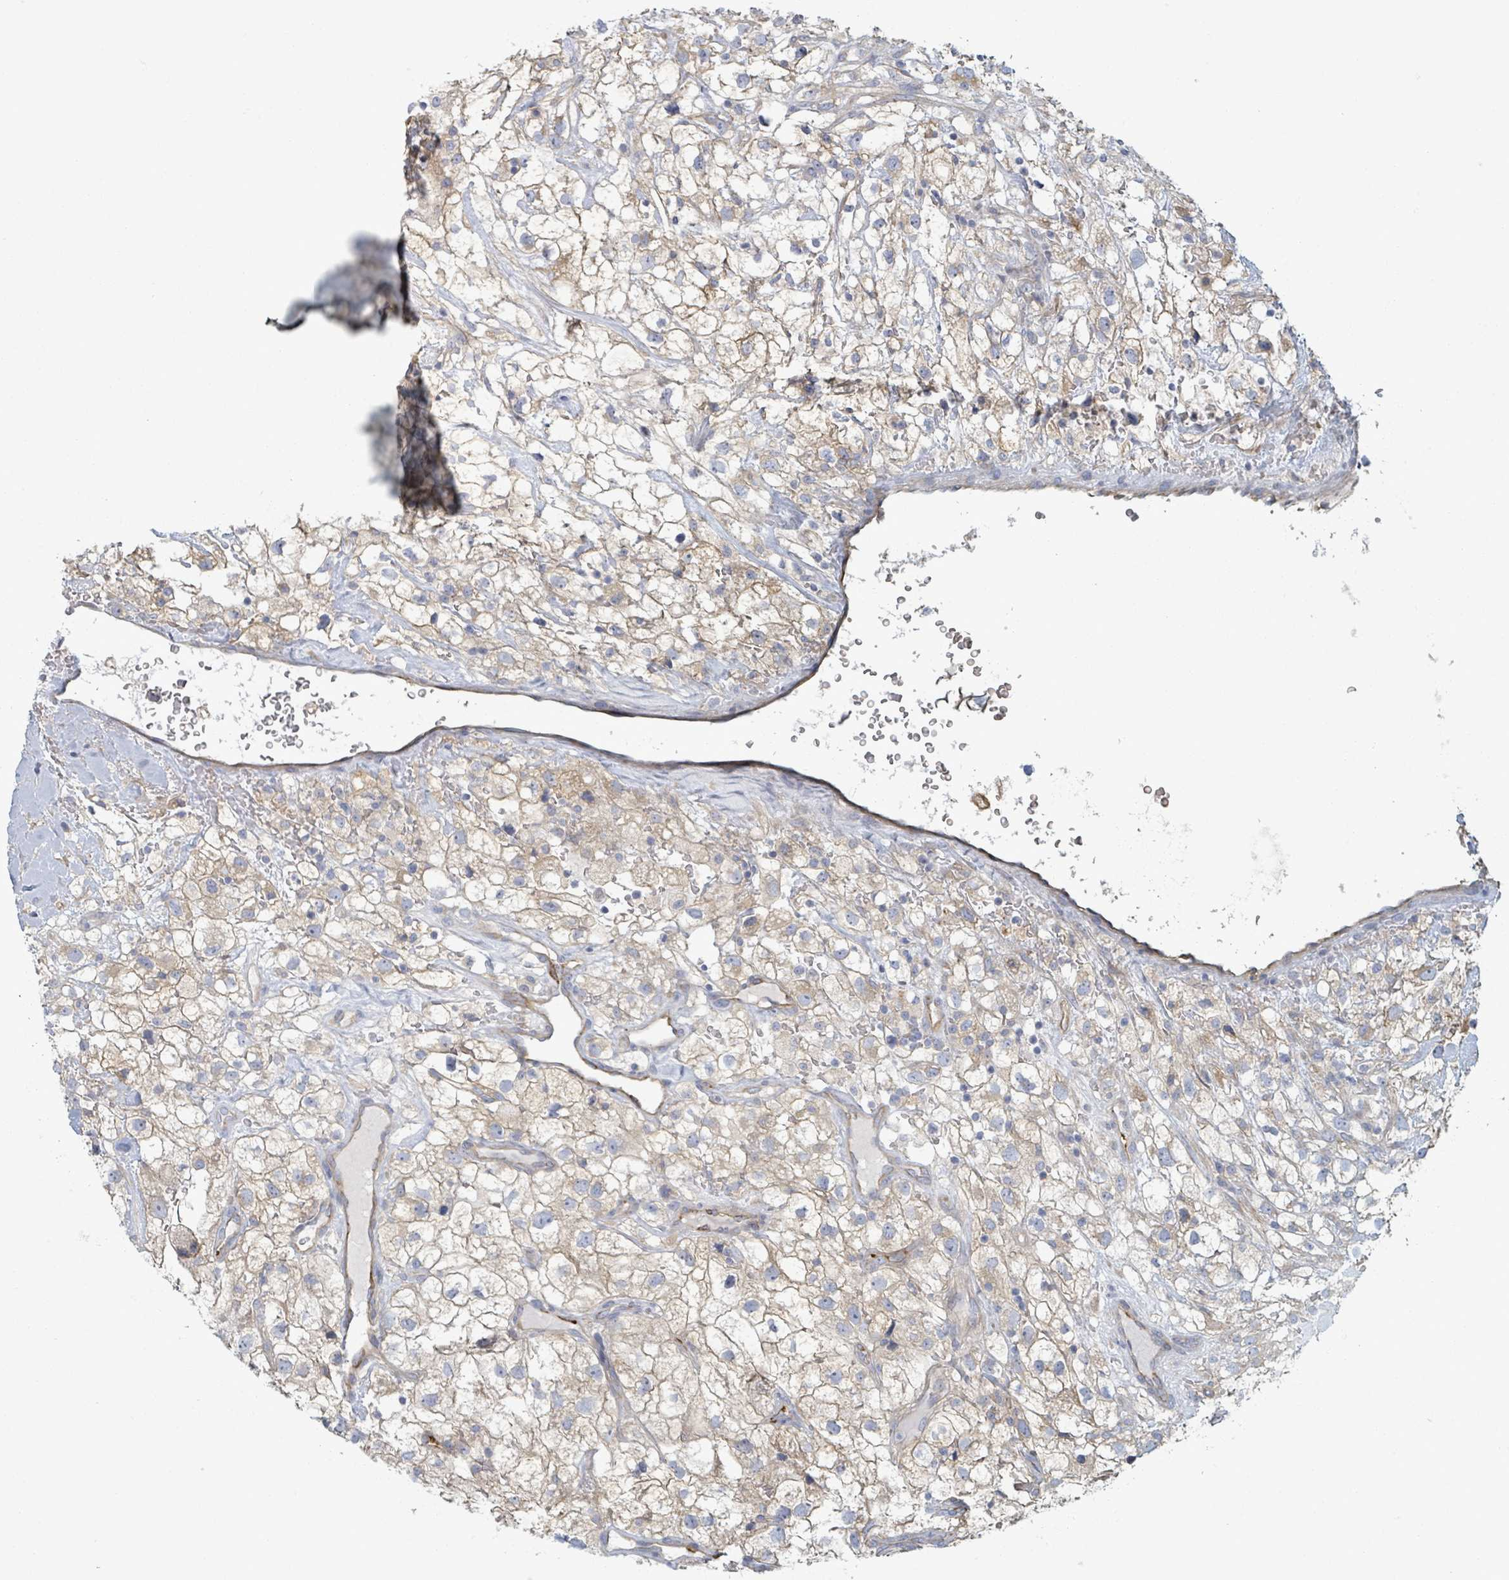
{"staining": {"intensity": "moderate", "quantity": "25%-75%", "location": "cytoplasmic/membranous"}, "tissue": "renal cancer", "cell_type": "Tumor cells", "image_type": "cancer", "snomed": [{"axis": "morphology", "description": "Adenocarcinoma, NOS"}, {"axis": "topography", "description": "Kidney"}], "caption": "Immunohistochemical staining of adenocarcinoma (renal) demonstrates medium levels of moderate cytoplasmic/membranous protein positivity in approximately 25%-75% of tumor cells.", "gene": "COL13A1", "patient": {"sex": "male", "age": 59}}